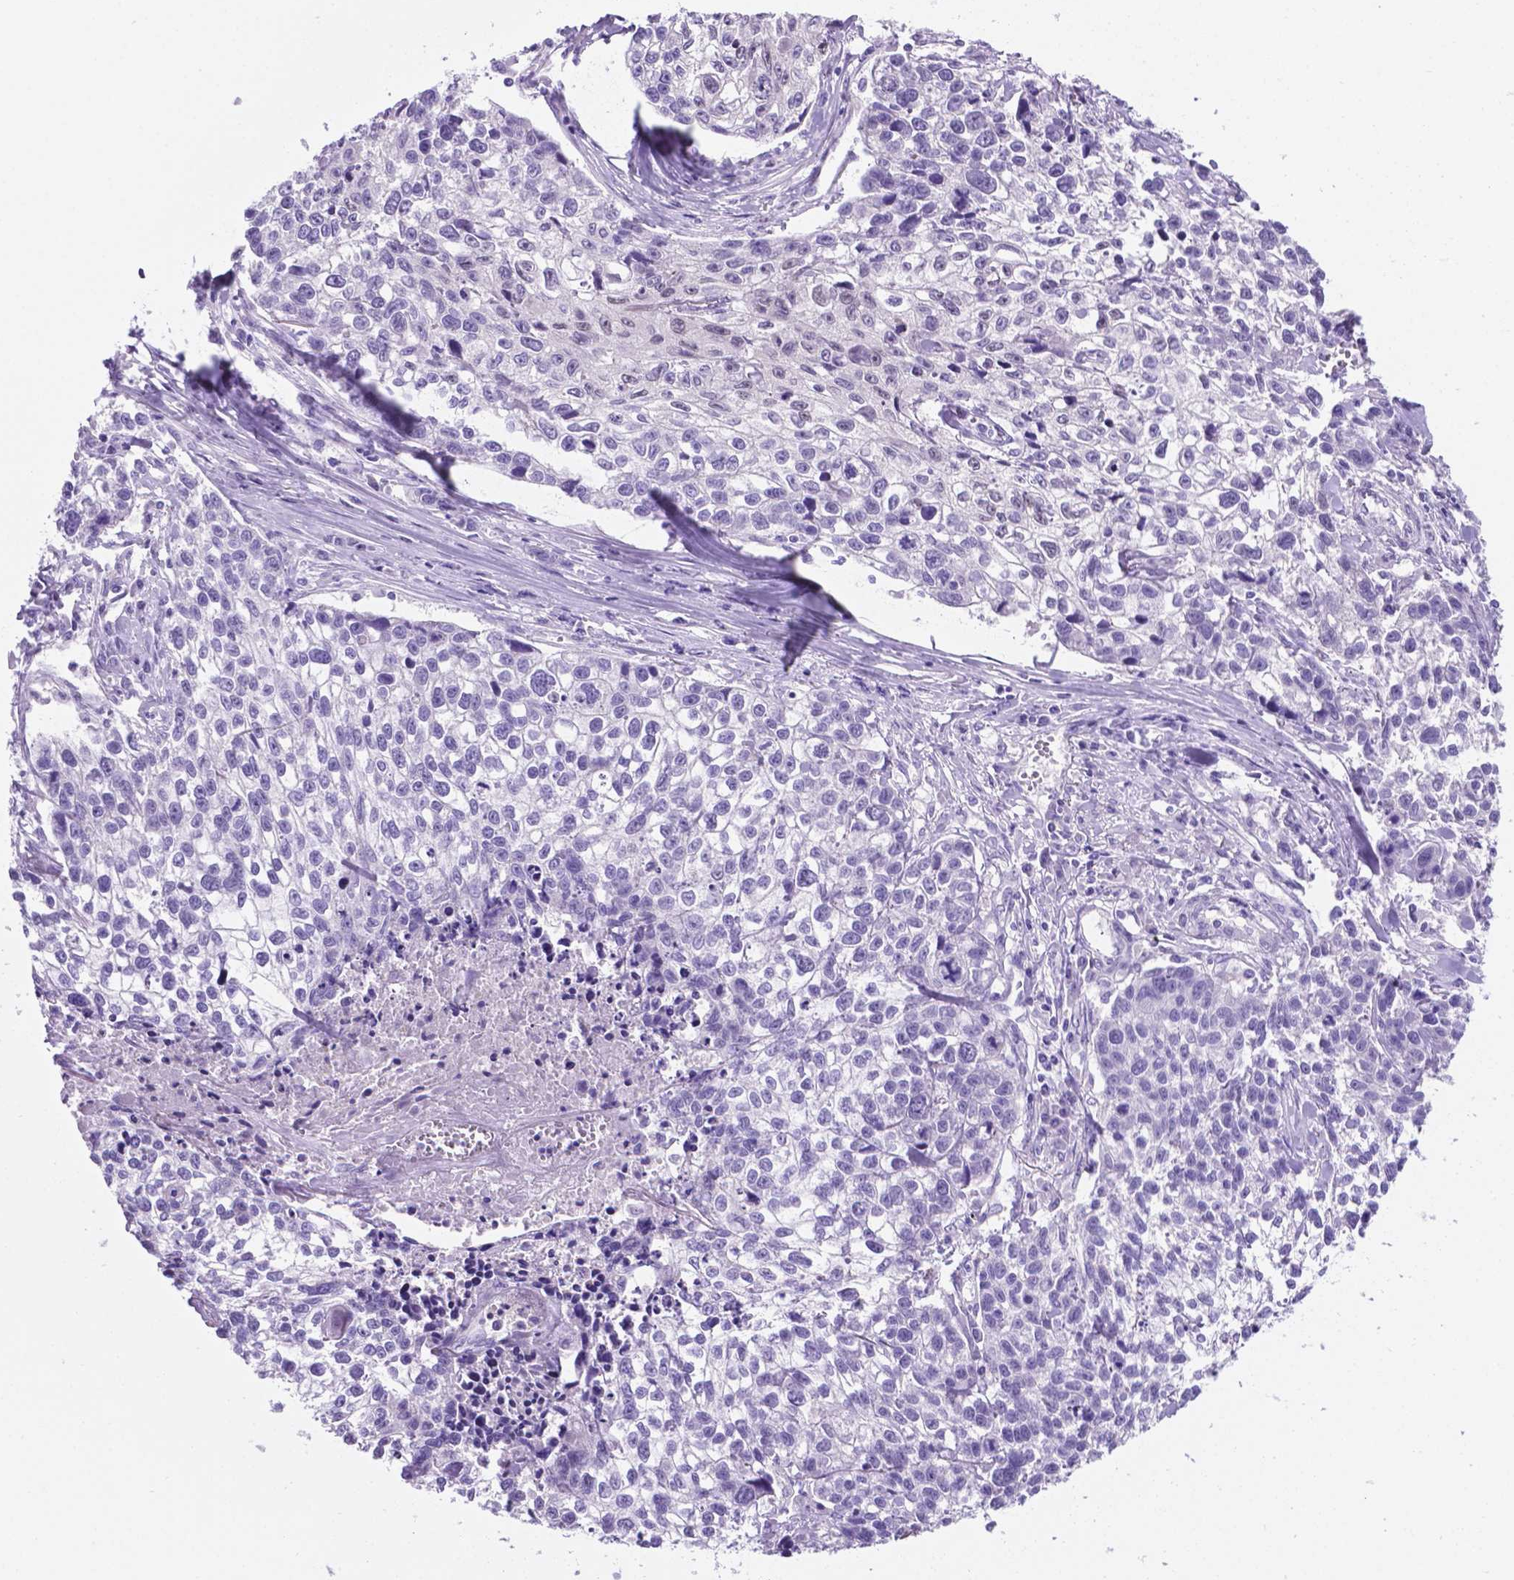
{"staining": {"intensity": "negative", "quantity": "none", "location": "none"}, "tissue": "lung cancer", "cell_type": "Tumor cells", "image_type": "cancer", "snomed": [{"axis": "morphology", "description": "Squamous cell carcinoma, NOS"}, {"axis": "topography", "description": "Lung"}], "caption": "A histopathology image of human lung squamous cell carcinoma is negative for staining in tumor cells. (Brightfield microscopy of DAB IHC at high magnification).", "gene": "TMEM210", "patient": {"sex": "male", "age": 74}}